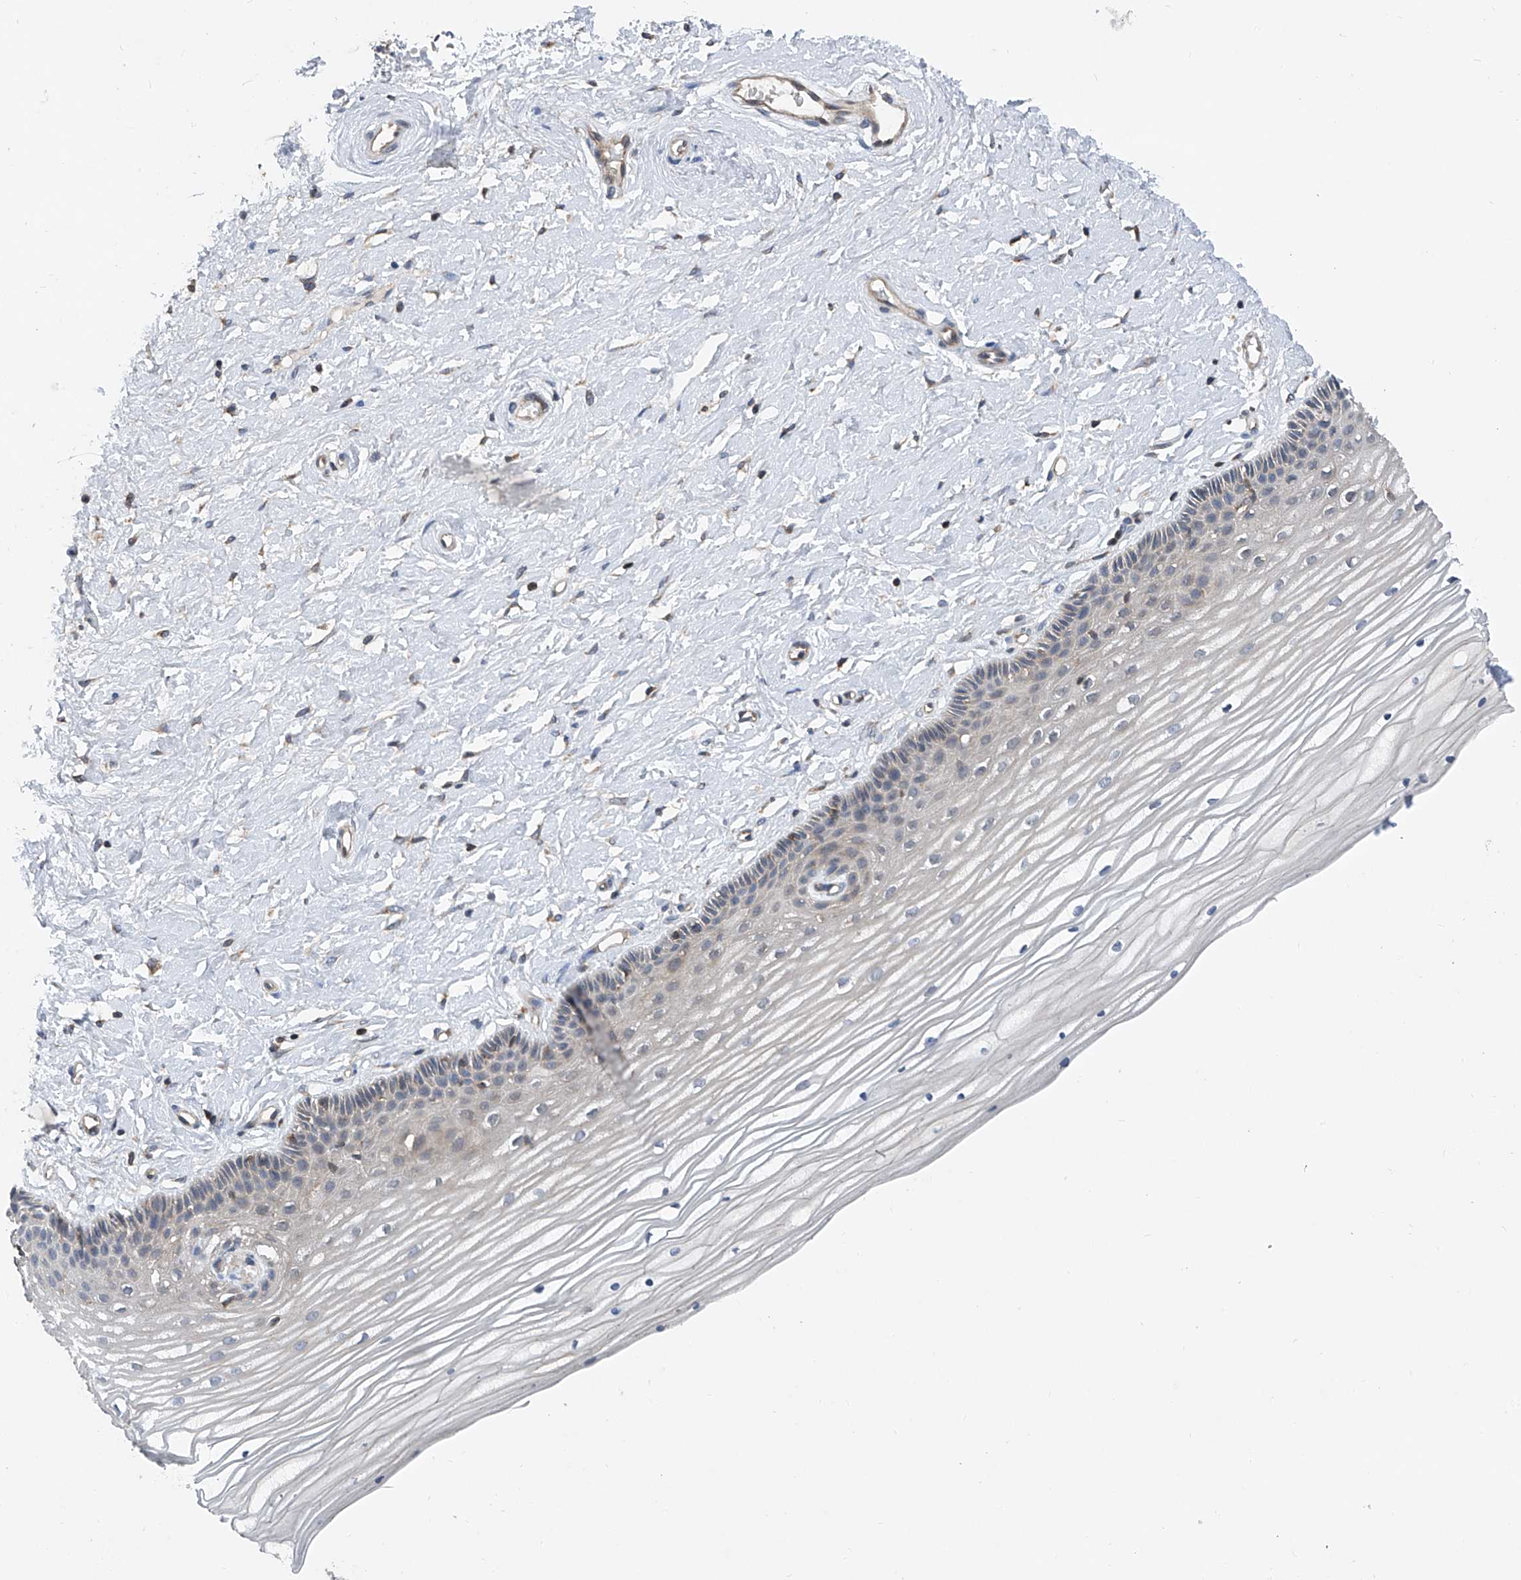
{"staining": {"intensity": "moderate", "quantity": "<25%", "location": "cytoplasmic/membranous"}, "tissue": "vagina", "cell_type": "Squamous epithelial cells", "image_type": "normal", "snomed": [{"axis": "morphology", "description": "Normal tissue, NOS"}, {"axis": "topography", "description": "Vagina"}, {"axis": "topography", "description": "Cervix"}], "caption": "This is an image of immunohistochemistry (IHC) staining of benign vagina, which shows moderate positivity in the cytoplasmic/membranous of squamous epithelial cells.", "gene": "TRIM38", "patient": {"sex": "female", "age": 40}}